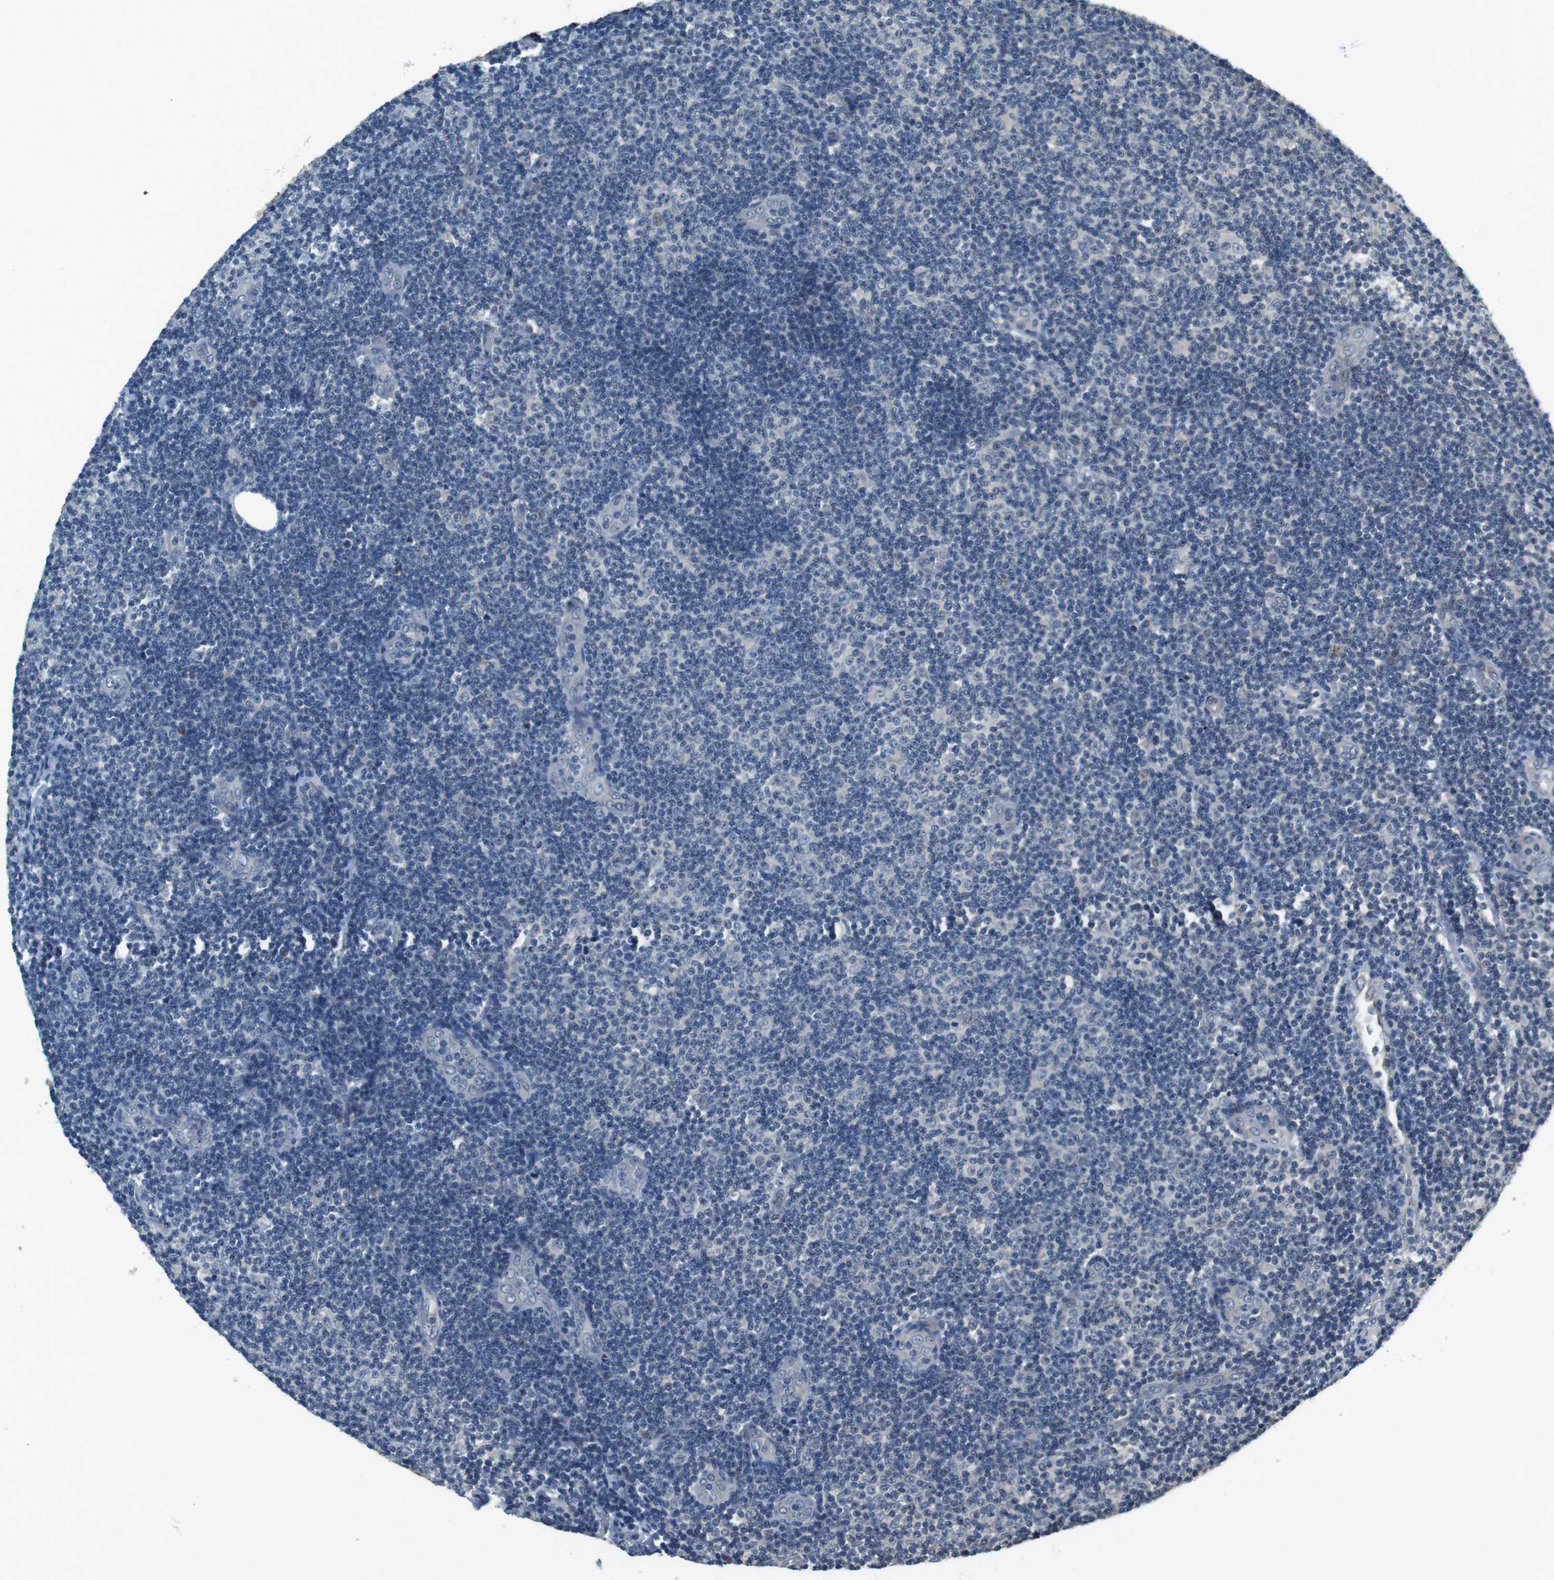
{"staining": {"intensity": "negative", "quantity": "none", "location": "none"}, "tissue": "lymphoma", "cell_type": "Tumor cells", "image_type": "cancer", "snomed": [{"axis": "morphology", "description": "Malignant lymphoma, non-Hodgkin's type, Low grade"}, {"axis": "topography", "description": "Lymph node"}], "caption": "Protein analysis of malignant lymphoma, non-Hodgkin's type (low-grade) reveals no significant staining in tumor cells.", "gene": "CLDN7", "patient": {"sex": "male", "age": 83}}